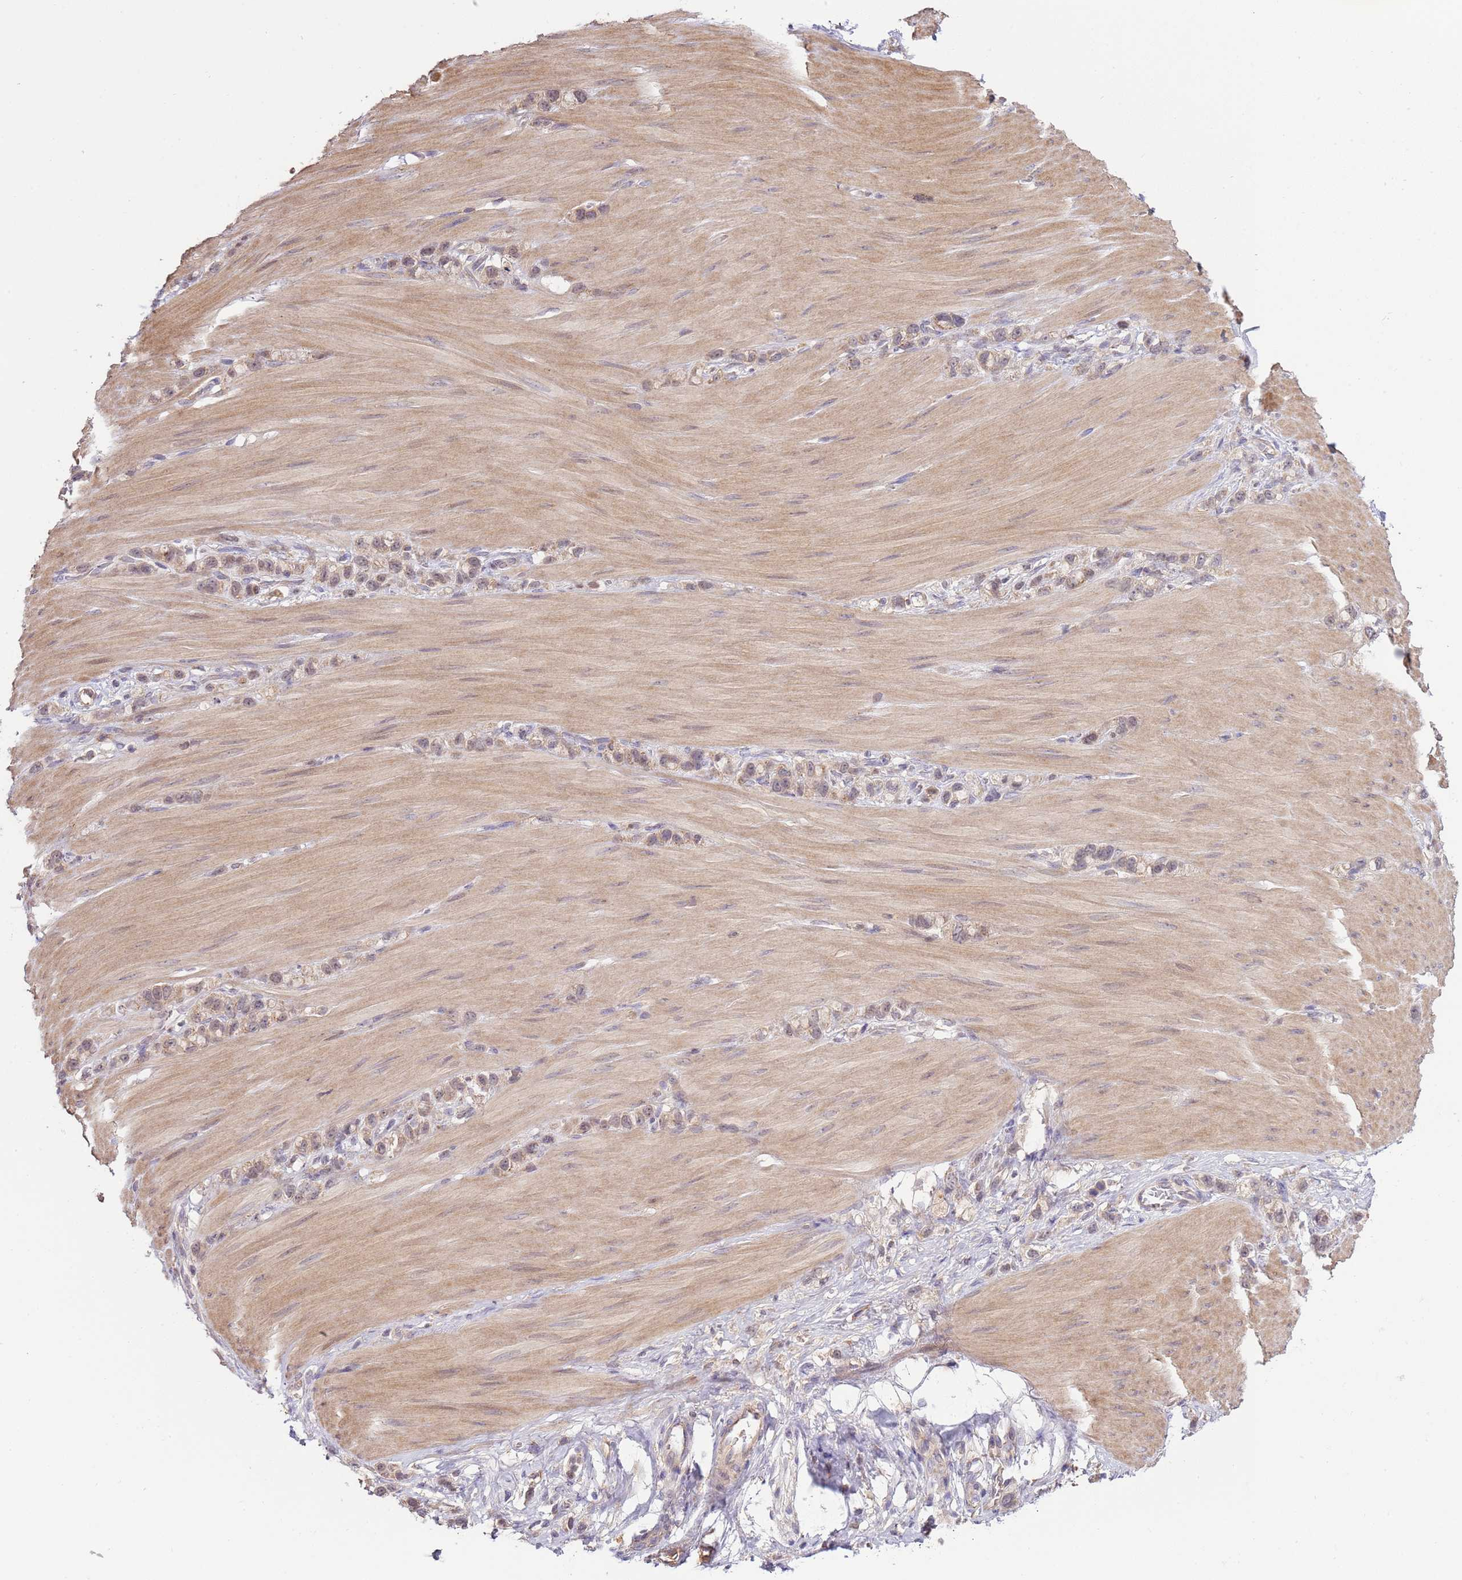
{"staining": {"intensity": "weak", "quantity": "25%-75%", "location": "cytoplasmic/membranous,nuclear"}, "tissue": "stomach cancer", "cell_type": "Tumor cells", "image_type": "cancer", "snomed": [{"axis": "morphology", "description": "Adenocarcinoma, NOS"}, {"axis": "topography", "description": "Stomach"}], "caption": "Immunohistochemistry (IHC) histopathology image of adenocarcinoma (stomach) stained for a protein (brown), which reveals low levels of weak cytoplasmic/membranous and nuclear staining in approximately 25%-75% of tumor cells.", "gene": "ZNF624", "patient": {"sex": "female", "age": 65}}